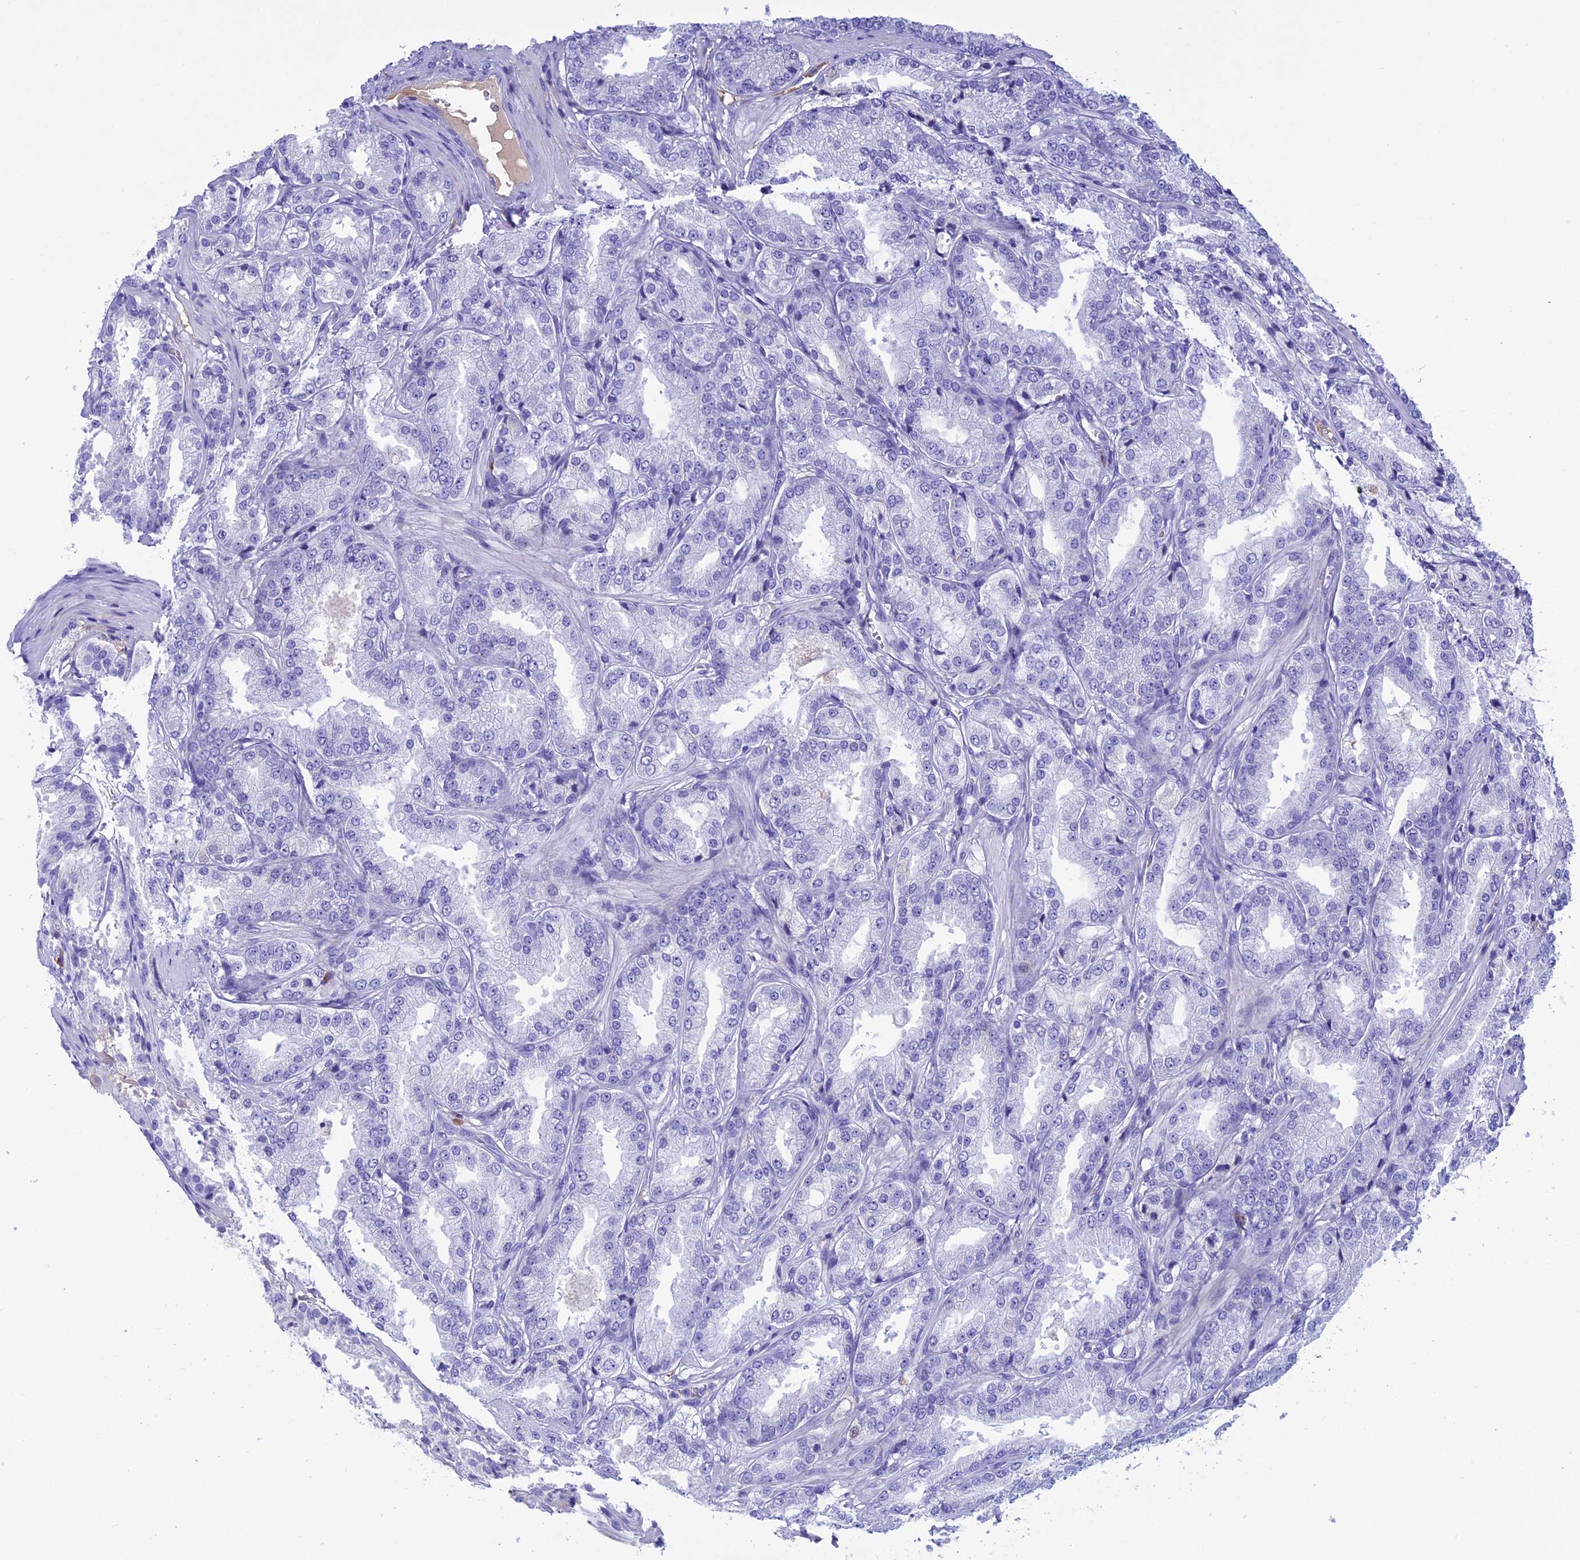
{"staining": {"intensity": "negative", "quantity": "none", "location": "none"}, "tissue": "prostate cancer", "cell_type": "Tumor cells", "image_type": "cancer", "snomed": [{"axis": "morphology", "description": "Adenocarcinoma, Low grade"}, {"axis": "topography", "description": "Prostate"}], "caption": "Photomicrograph shows no protein positivity in tumor cells of prostate cancer tissue.", "gene": "IGSF6", "patient": {"sex": "male", "age": 59}}